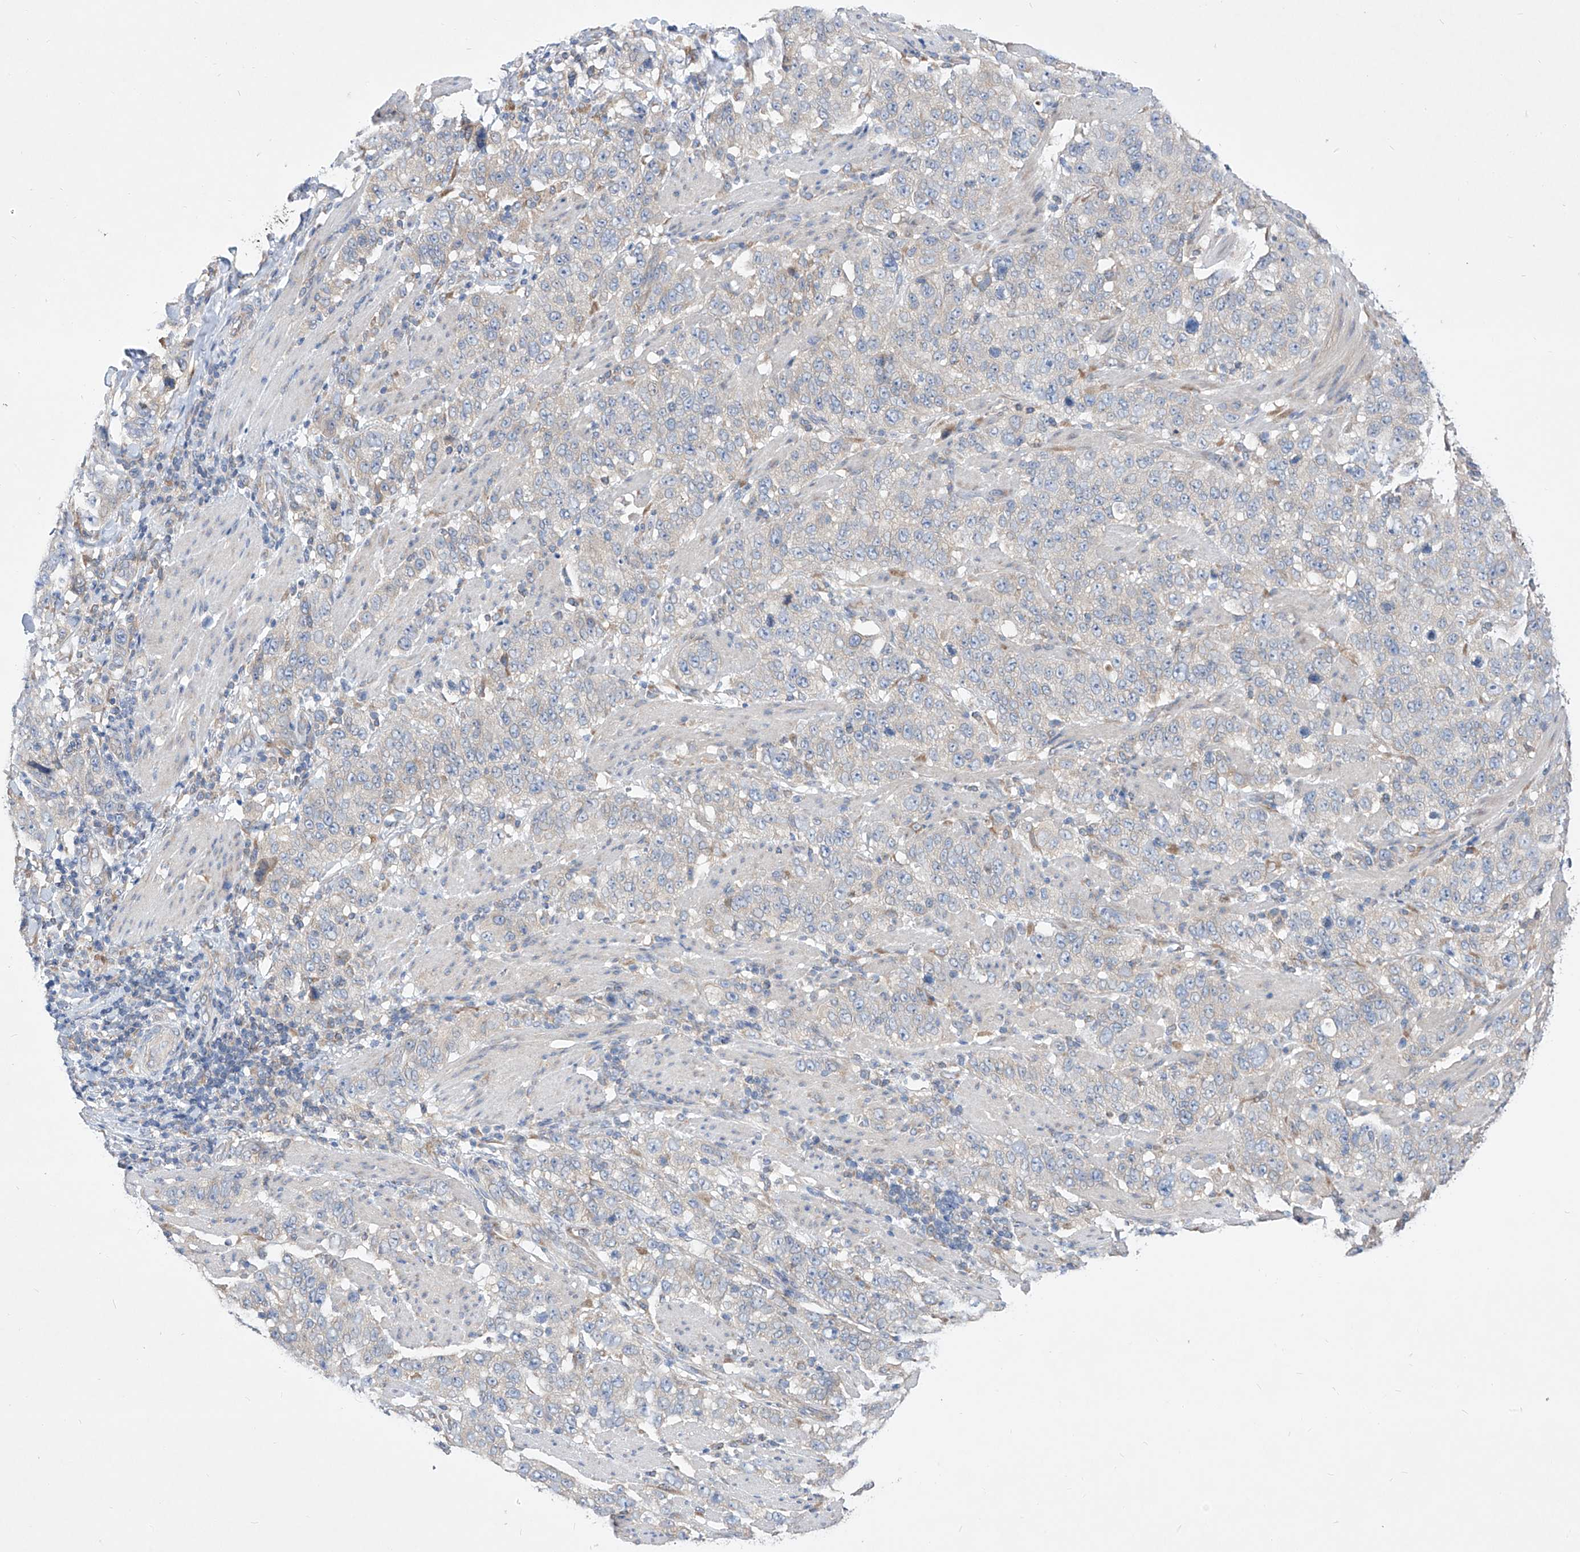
{"staining": {"intensity": "negative", "quantity": "none", "location": "none"}, "tissue": "stomach cancer", "cell_type": "Tumor cells", "image_type": "cancer", "snomed": [{"axis": "morphology", "description": "Adenocarcinoma, NOS"}, {"axis": "topography", "description": "Stomach"}], "caption": "An IHC photomicrograph of stomach adenocarcinoma is shown. There is no staining in tumor cells of stomach adenocarcinoma.", "gene": "UFL1", "patient": {"sex": "male", "age": 48}}